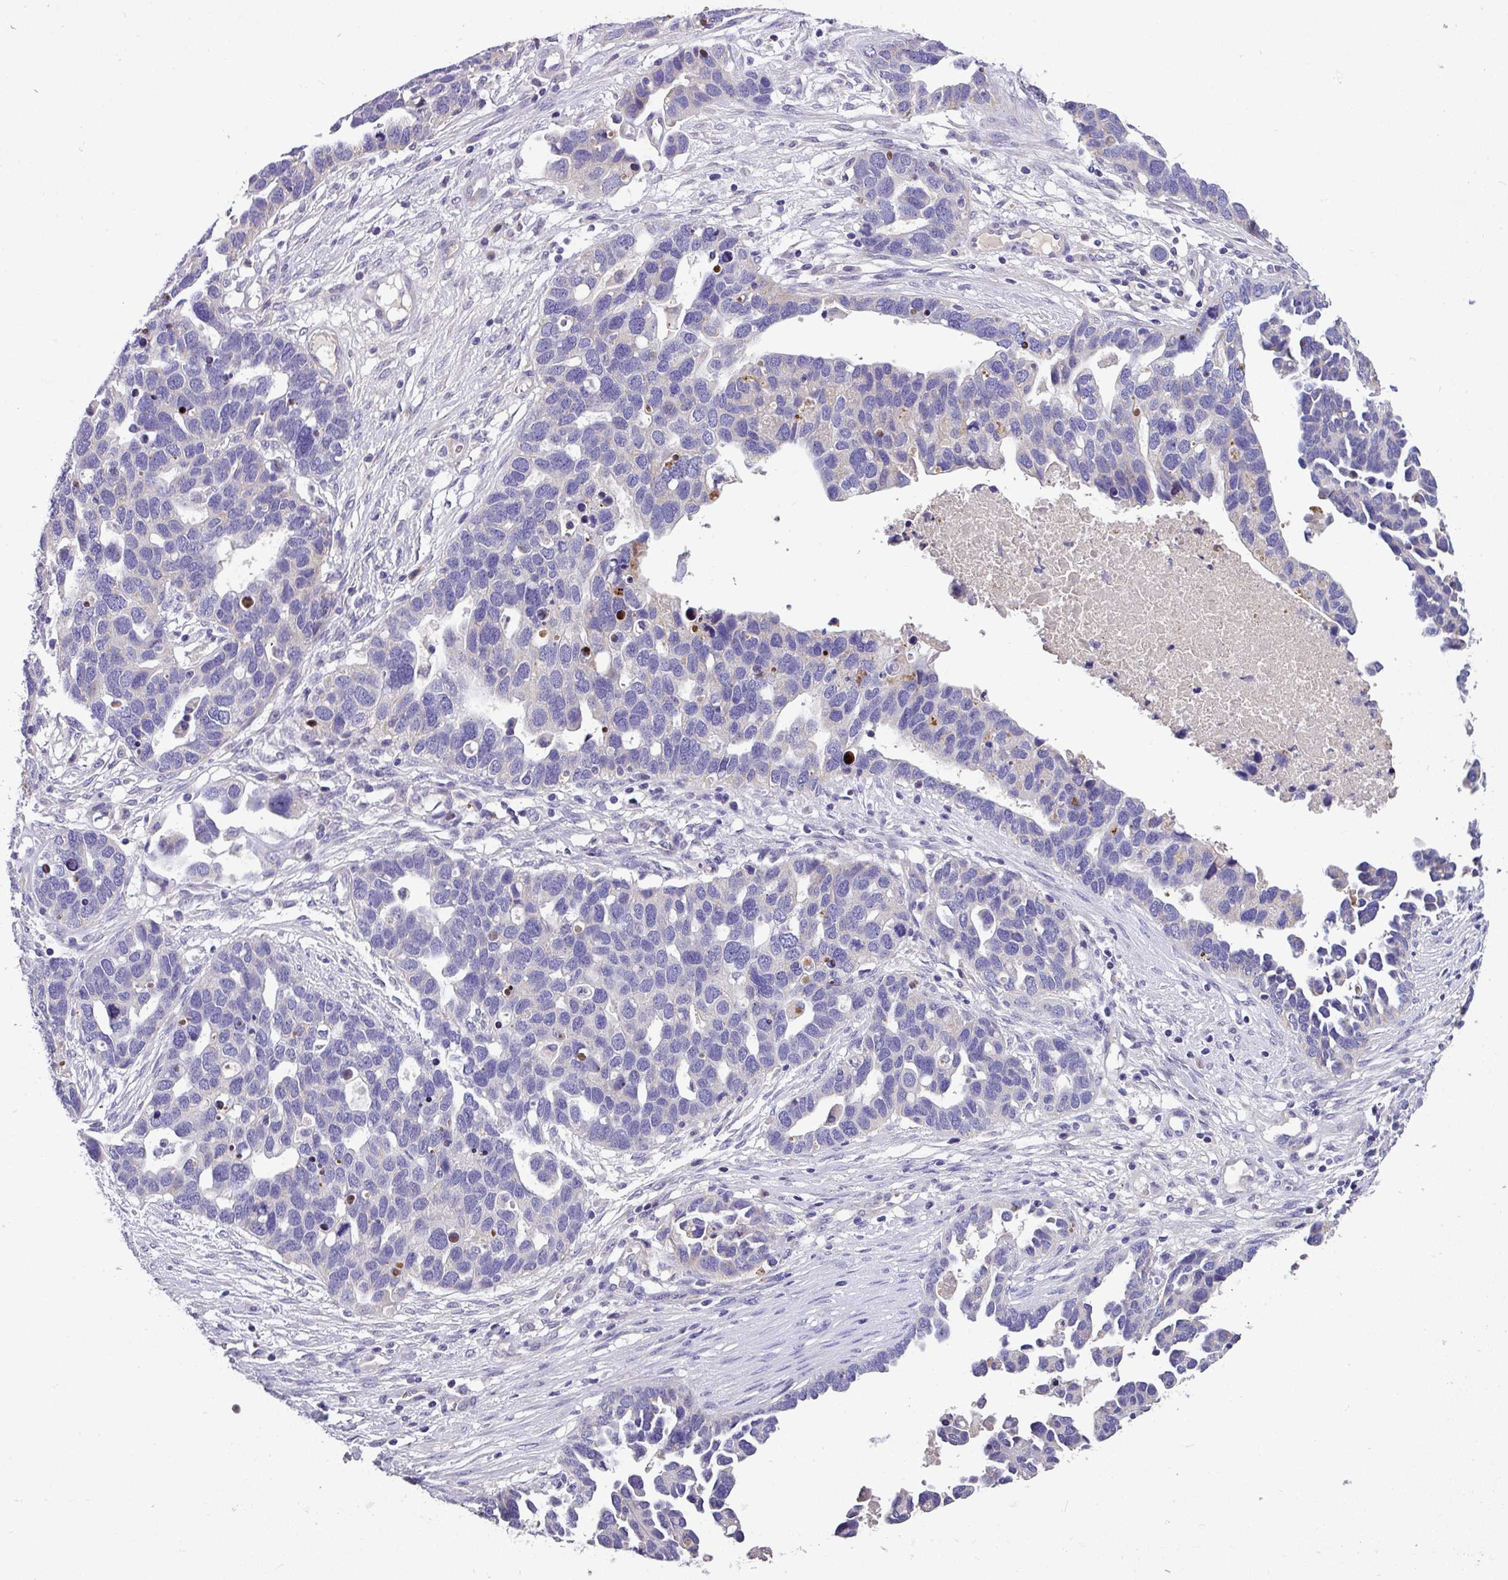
{"staining": {"intensity": "negative", "quantity": "none", "location": "none"}, "tissue": "ovarian cancer", "cell_type": "Tumor cells", "image_type": "cancer", "snomed": [{"axis": "morphology", "description": "Cystadenocarcinoma, serous, NOS"}, {"axis": "topography", "description": "Ovary"}], "caption": "Ovarian cancer was stained to show a protein in brown. There is no significant staining in tumor cells.", "gene": "ANXA2R", "patient": {"sex": "female", "age": 54}}